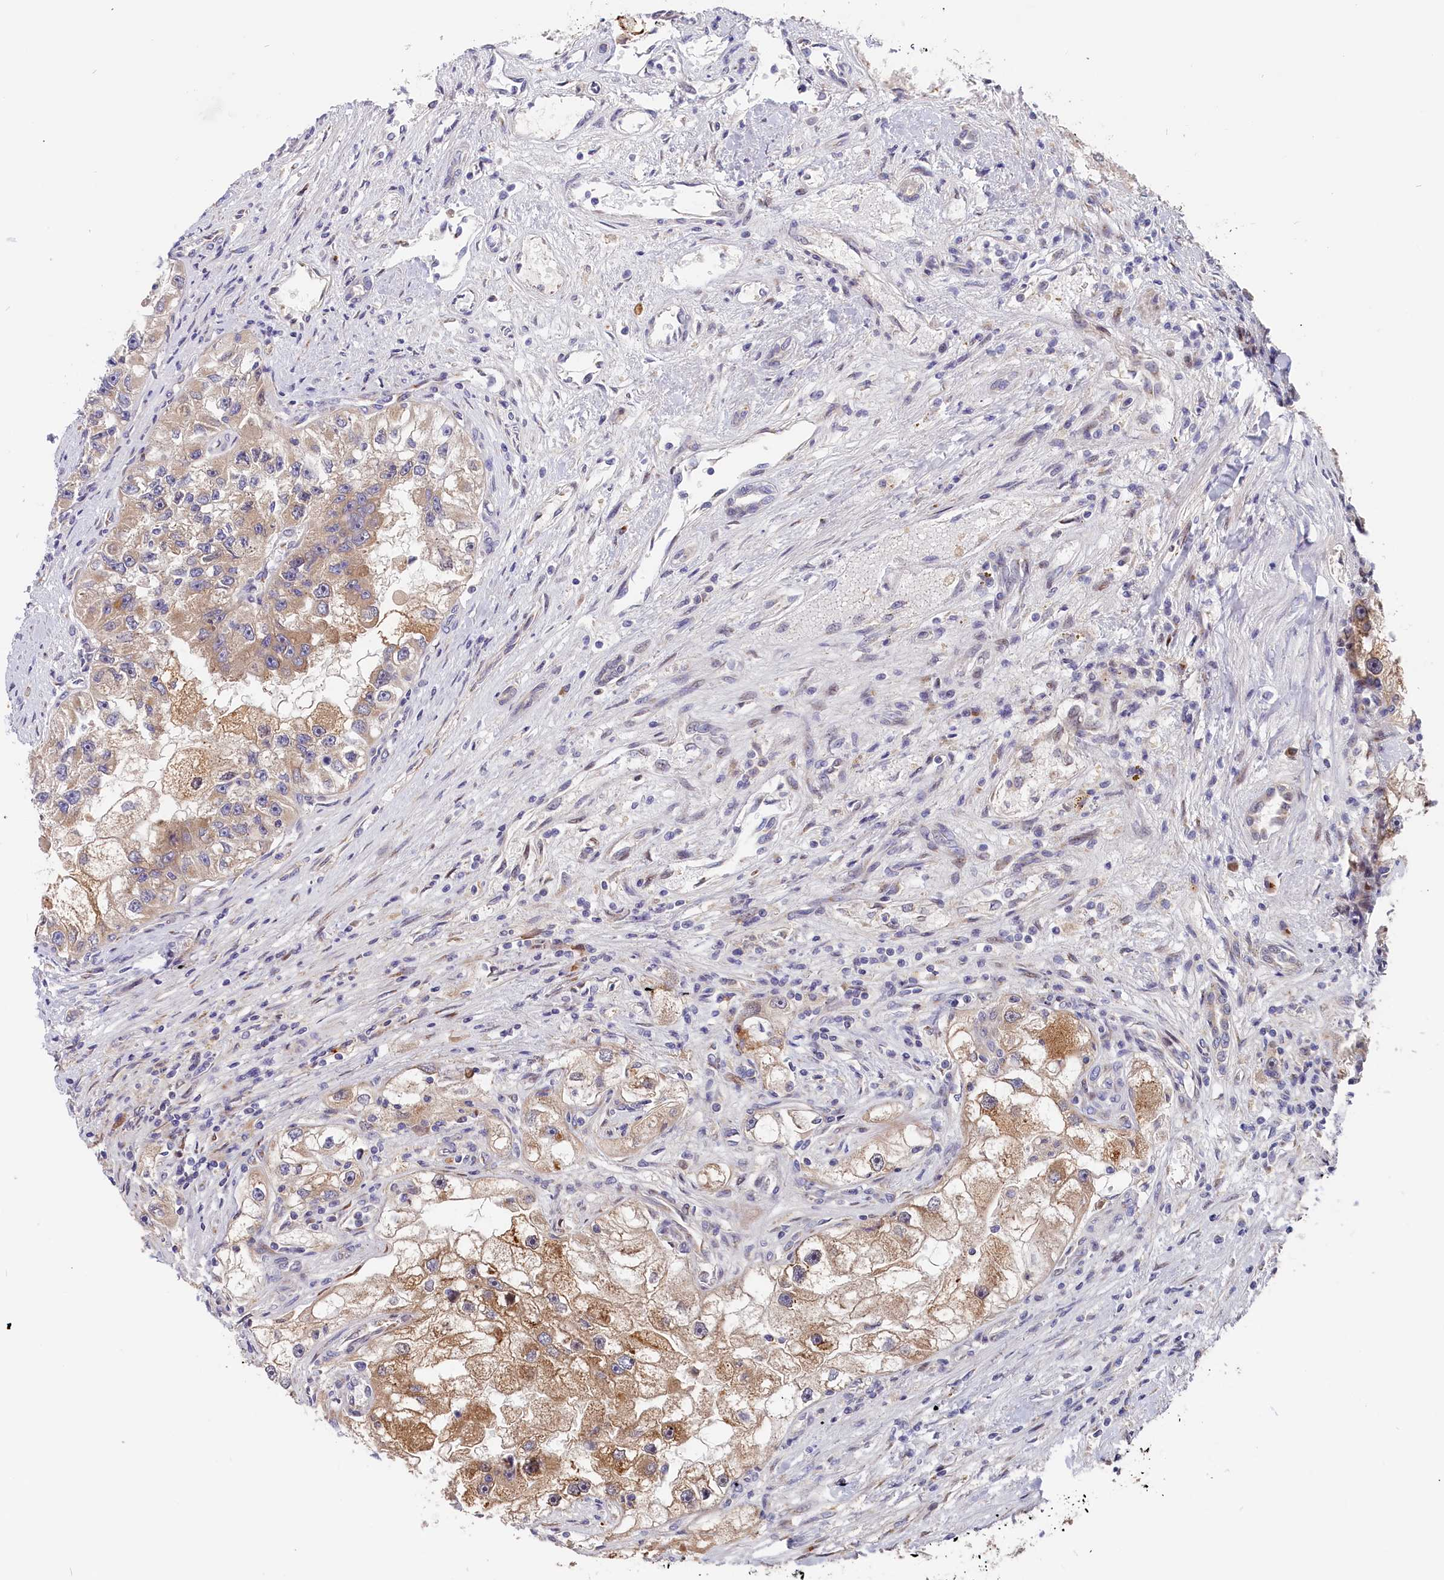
{"staining": {"intensity": "moderate", "quantity": "<25%", "location": "cytoplasmic/membranous"}, "tissue": "renal cancer", "cell_type": "Tumor cells", "image_type": "cancer", "snomed": [{"axis": "morphology", "description": "Adenocarcinoma, NOS"}, {"axis": "topography", "description": "Kidney"}], "caption": "Protein staining by IHC demonstrates moderate cytoplasmic/membranous positivity in approximately <25% of tumor cells in renal cancer (adenocarcinoma).", "gene": "CHST12", "patient": {"sex": "male", "age": 63}}